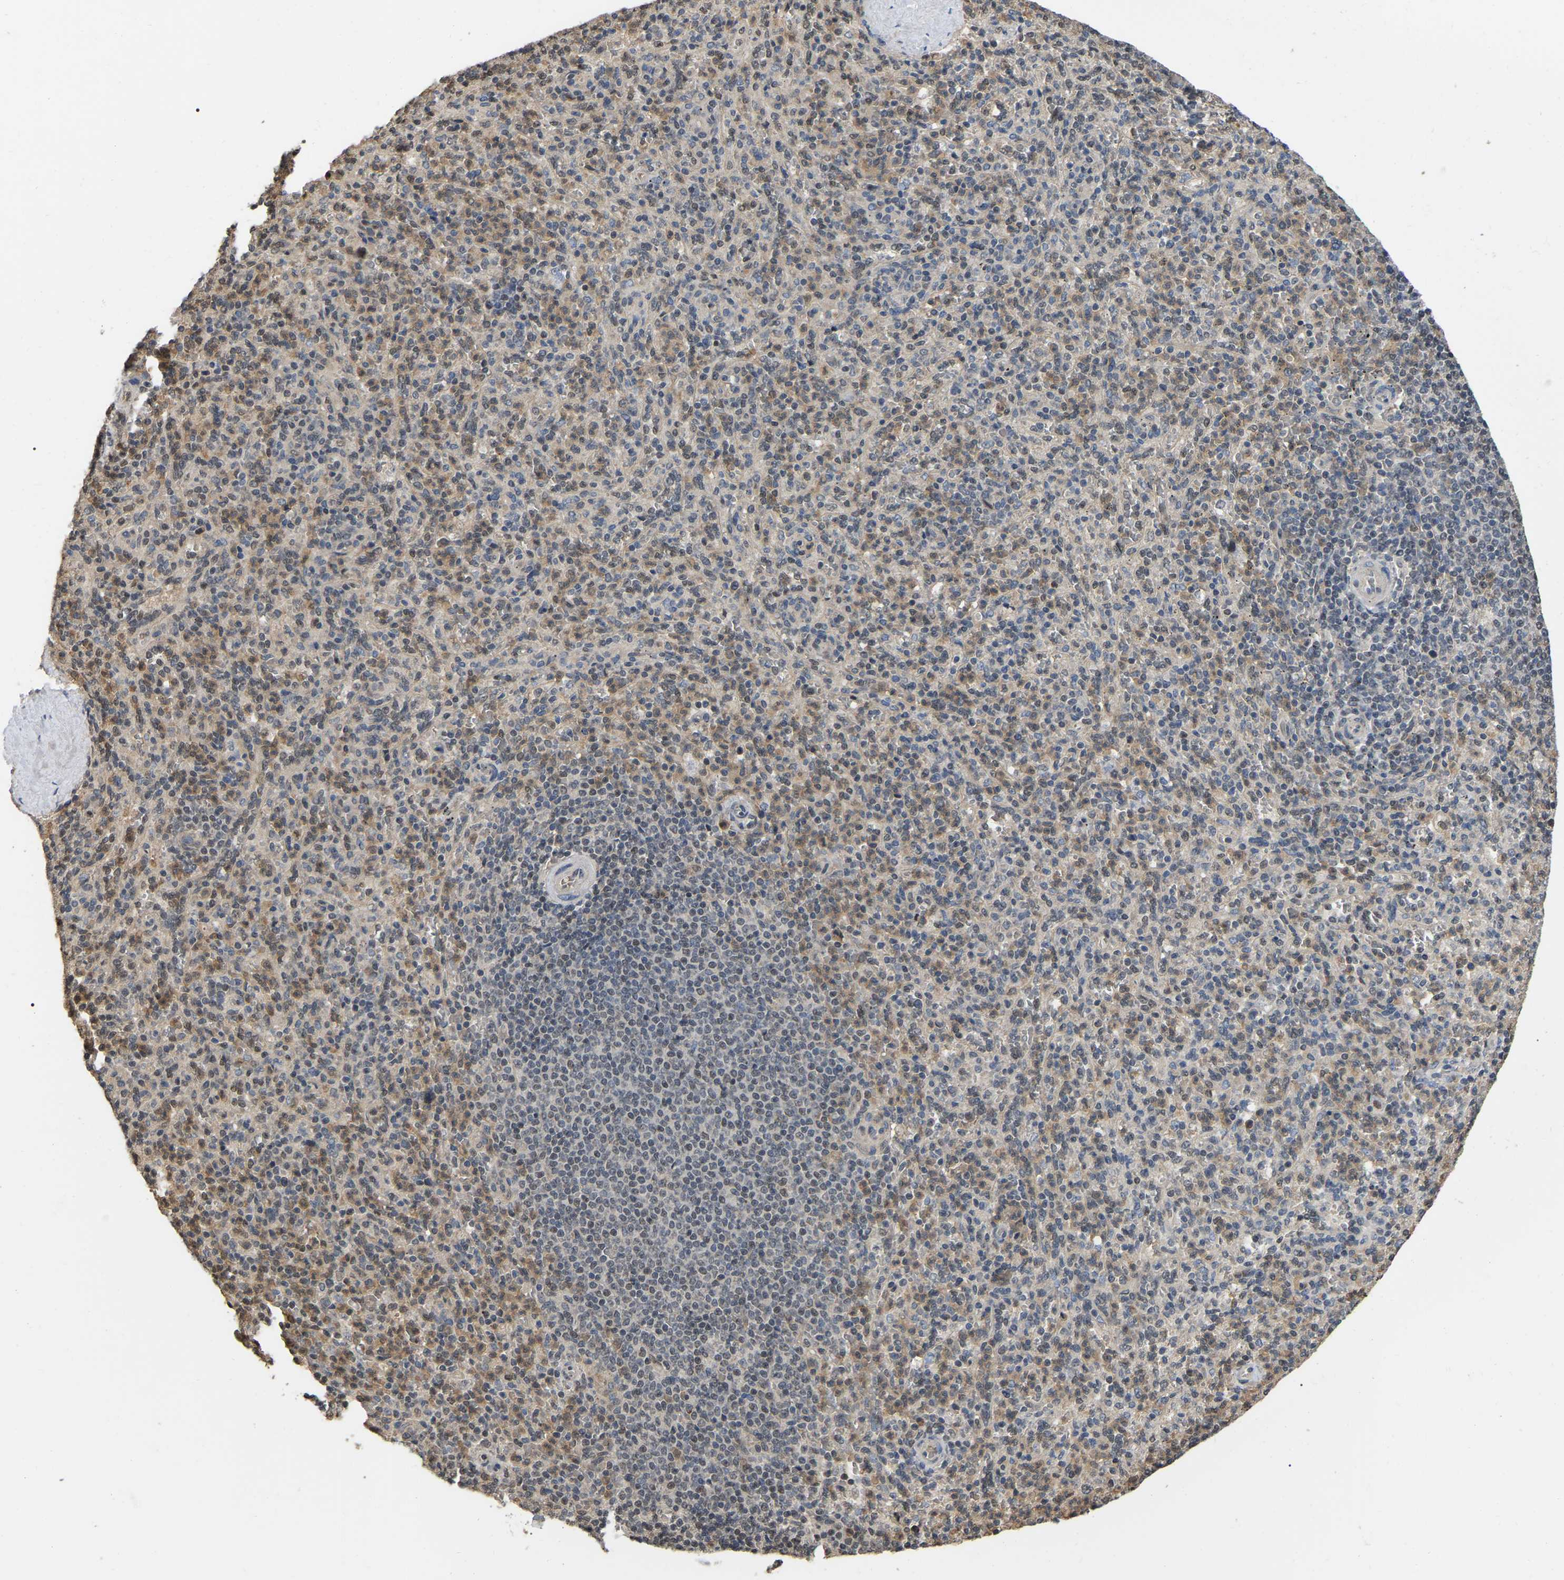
{"staining": {"intensity": "weak", "quantity": "<25%", "location": "nuclear"}, "tissue": "spleen", "cell_type": "Cells in red pulp", "image_type": "normal", "snomed": [{"axis": "morphology", "description": "Normal tissue, NOS"}, {"axis": "topography", "description": "Spleen"}], "caption": "This is a photomicrograph of IHC staining of unremarkable spleen, which shows no expression in cells in red pulp. (DAB immunohistochemistry (IHC) with hematoxylin counter stain).", "gene": "FAM219A", "patient": {"sex": "male", "age": 36}}